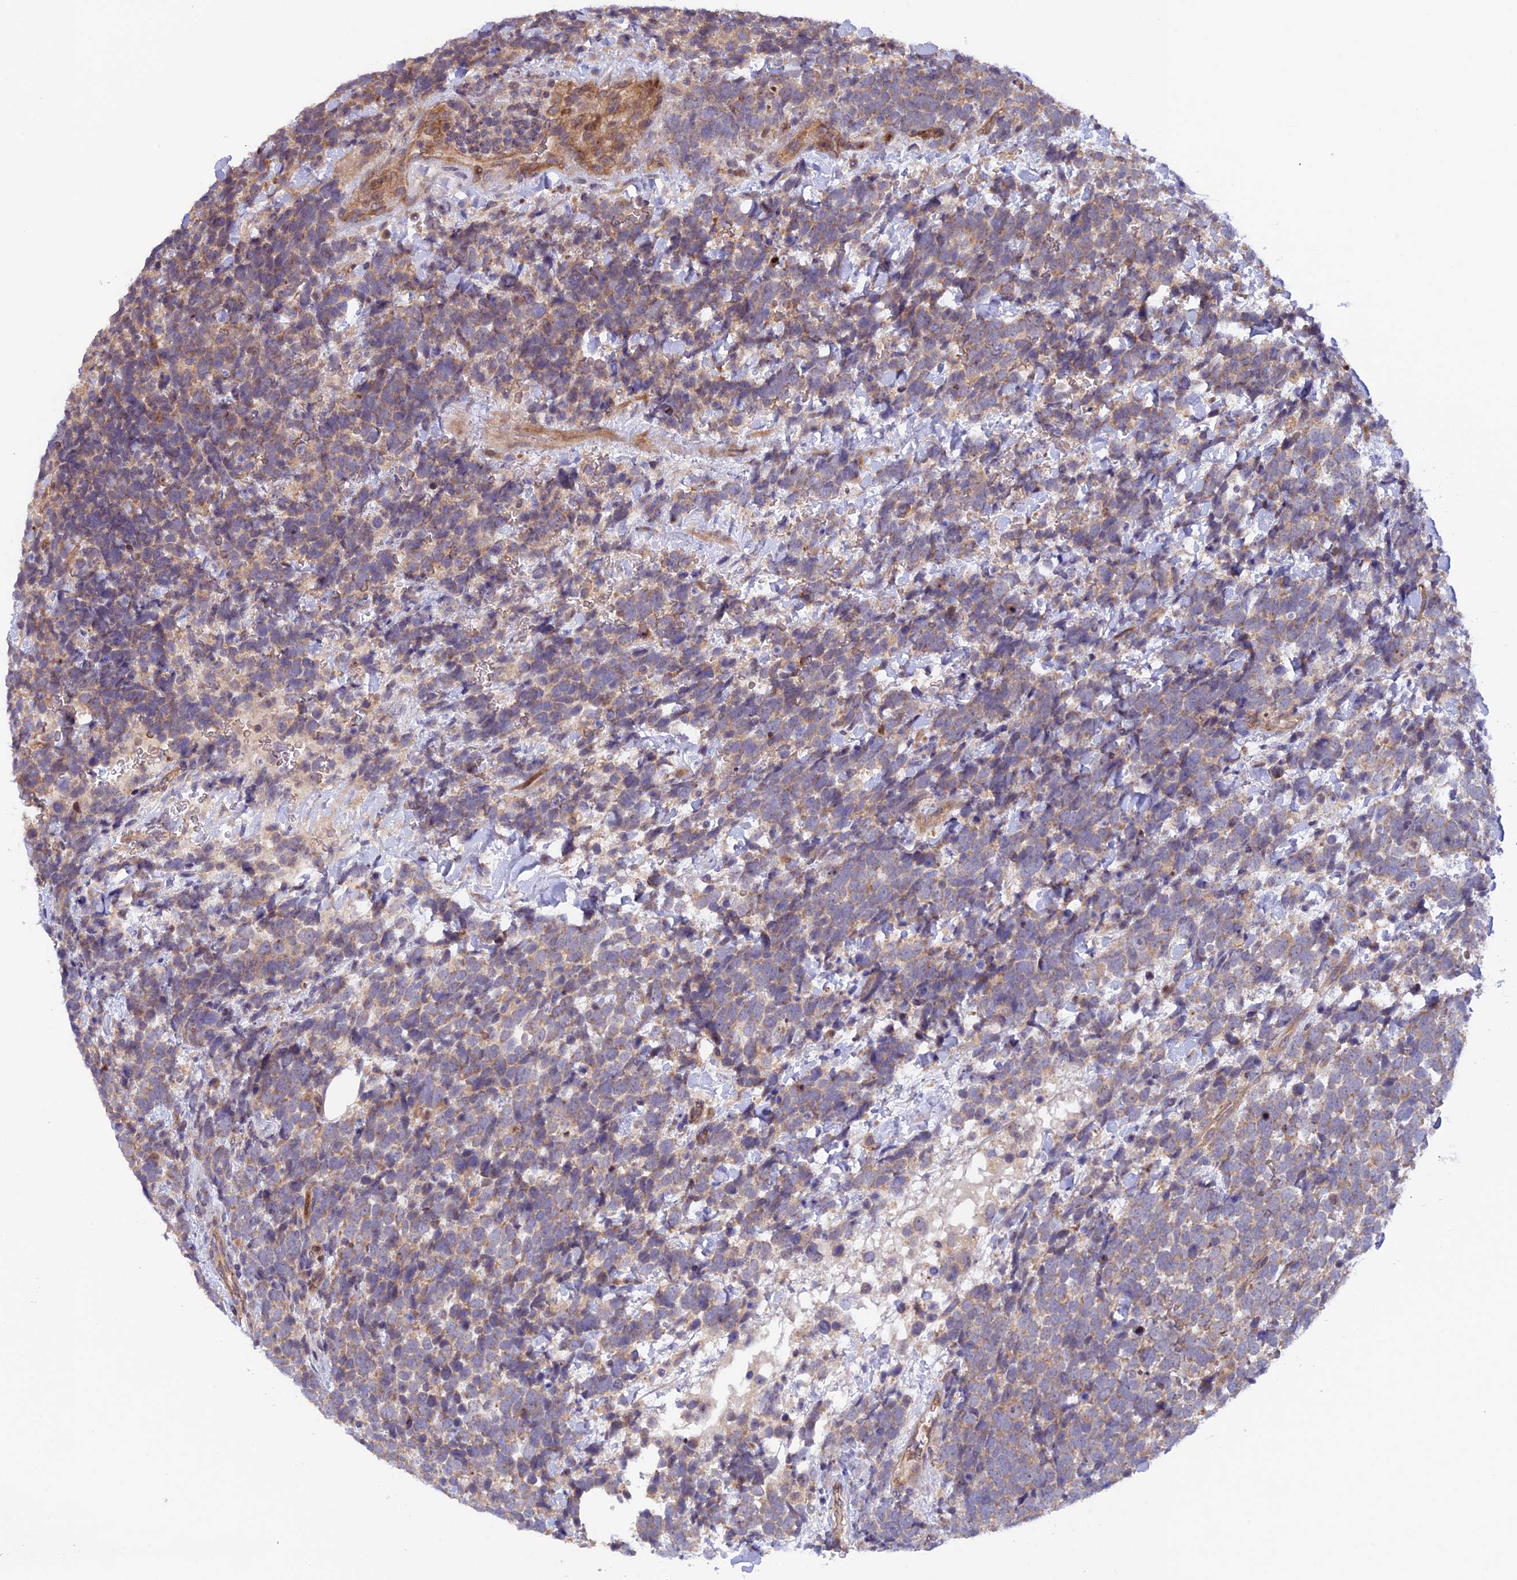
{"staining": {"intensity": "weak", "quantity": ">75%", "location": "cytoplasmic/membranous"}, "tissue": "urothelial cancer", "cell_type": "Tumor cells", "image_type": "cancer", "snomed": [{"axis": "morphology", "description": "Urothelial carcinoma, High grade"}, {"axis": "topography", "description": "Urinary bladder"}], "caption": "Urothelial cancer stained for a protein shows weak cytoplasmic/membranous positivity in tumor cells.", "gene": "FERMT1", "patient": {"sex": "female", "age": 82}}